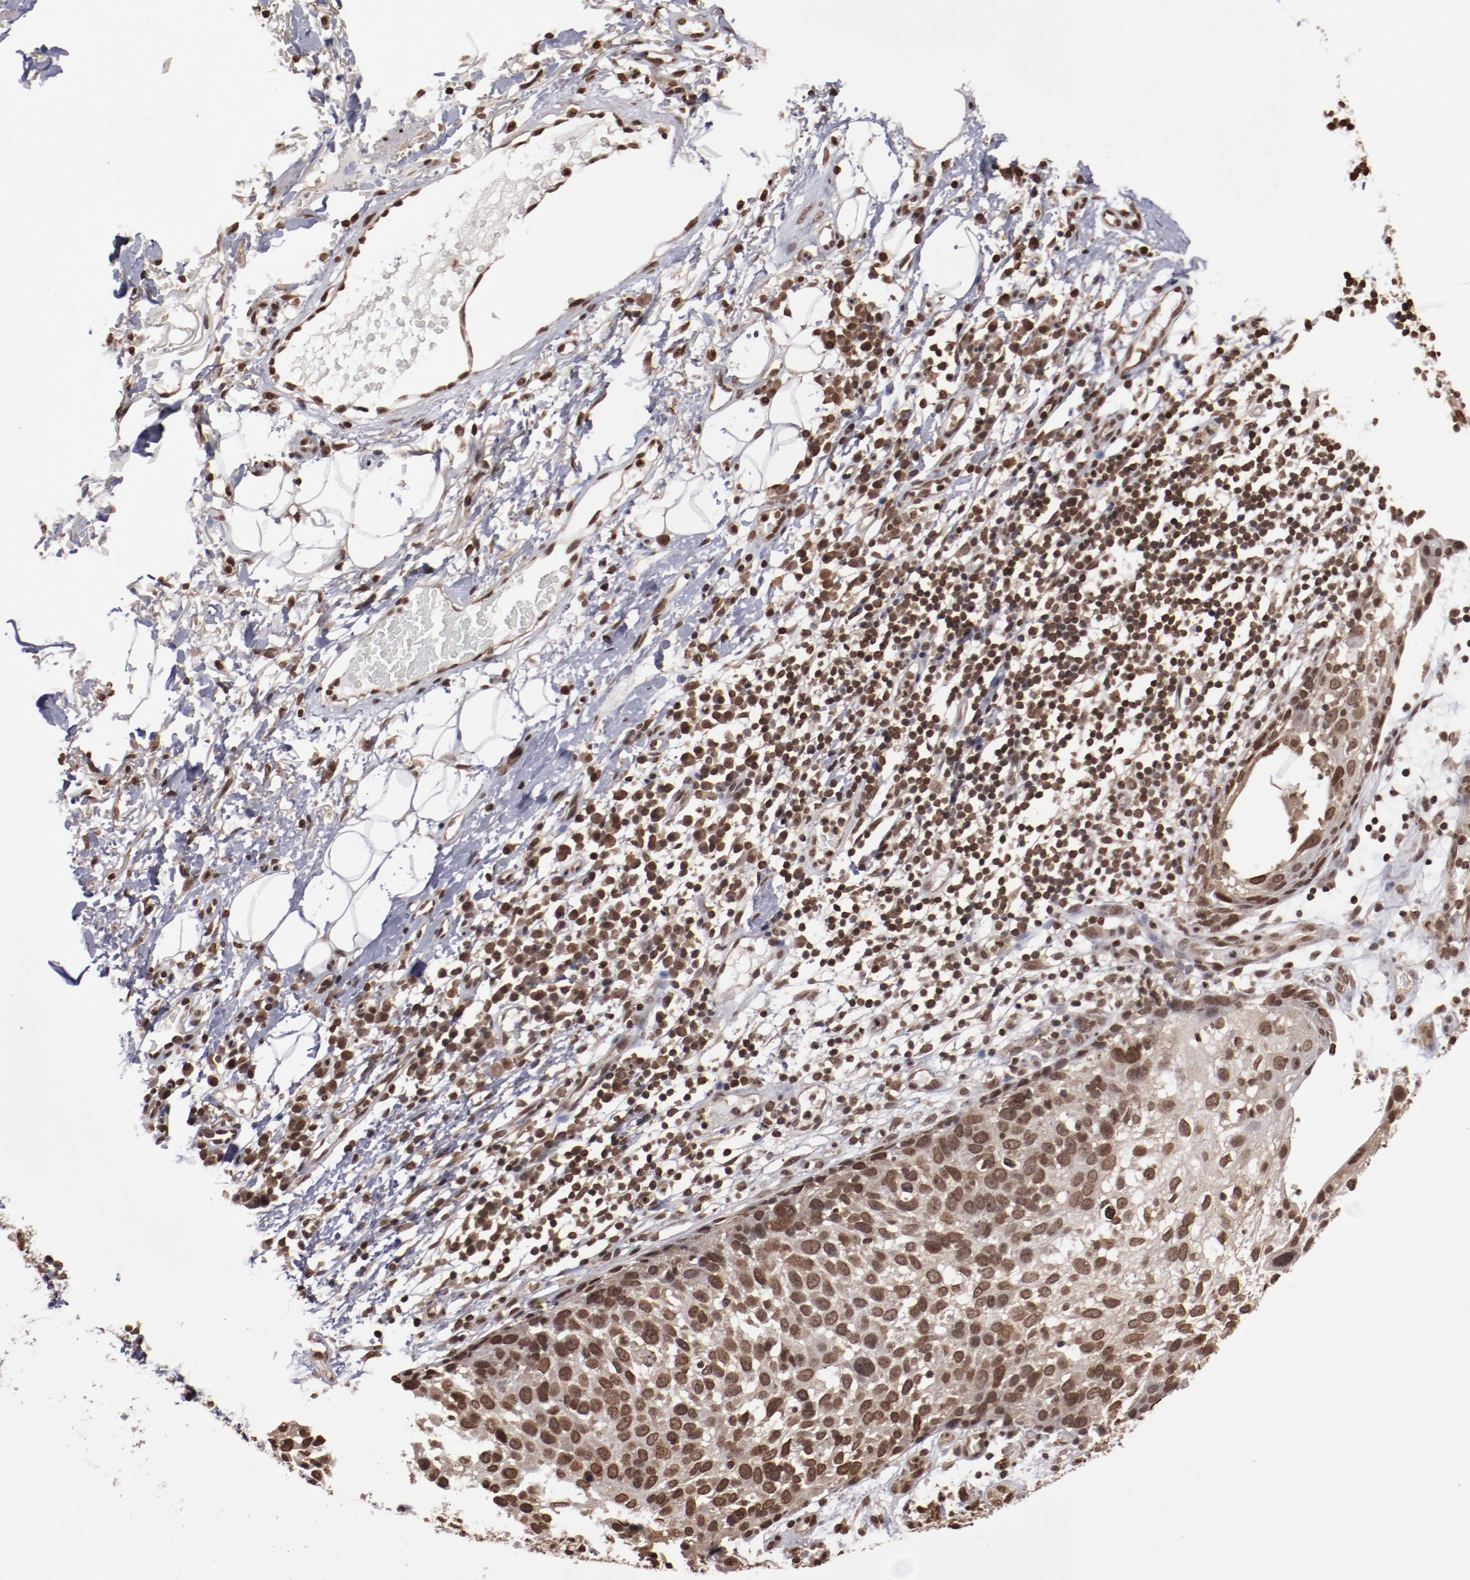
{"staining": {"intensity": "moderate", "quantity": ">75%", "location": "nuclear"}, "tissue": "skin cancer", "cell_type": "Tumor cells", "image_type": "cancer", "snomed": [{"axis": "morphology", "description": "Squamous cell carcinoma, NOS"}, {"axis": "topography", "description": "Skin"}], "caption": "DAB (3,3'-diaminobenzidine) immunohistochemical staining of squamous cell carcinoma (skin) shows moderate nuclear protein expression in about >75% of tumor cells.", "gene": "AKT1", "patient": {"sex": "male", "age": 87}}